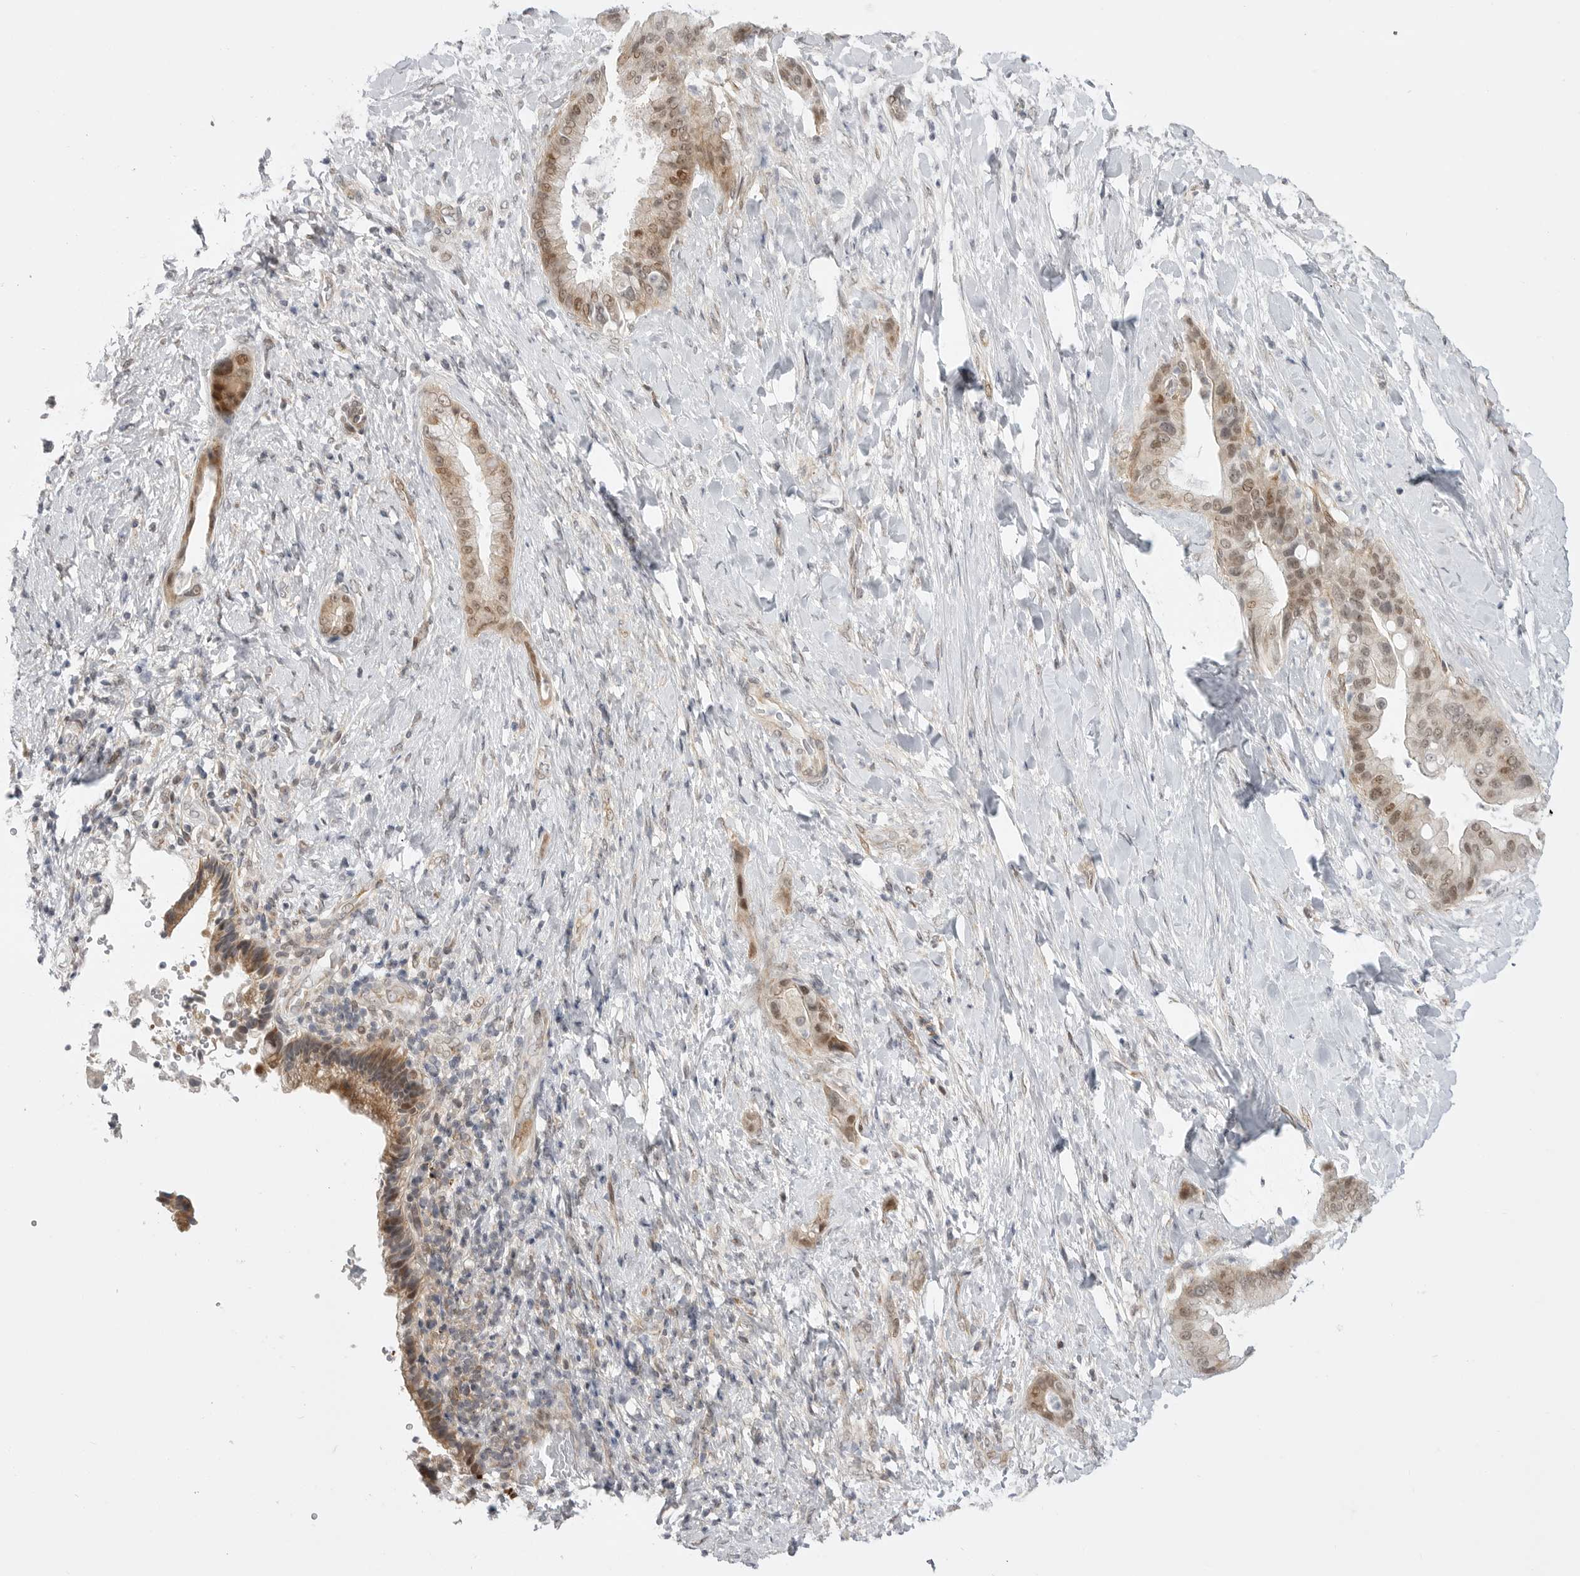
{"staining": {"intensity": "moderate", "quantity": ">75%", "location": "cytoplasmic/membranous,nuclear"}, "tissue": "liver cancer", "cell_type": "Tumor cells", "image_type": "cancer", "snomed": [{"axis": "morphology", "description": "Cholangiocarcinoma"}, {"axis": "topography", "description": "Liver"}], "caption": "Protein analysis of liver cholangiocarcinoma tissue displays moderate cytoplasmic/membranous and nuclear staining in approximately >75% of tumor cells. The protein of interest is stained brown, and the nuclei are stained in blue (DAB IHC with brightfield microscopy, high magnification).", "gene": "GGT6", "patient": {"sex": "female", "age": 54}}